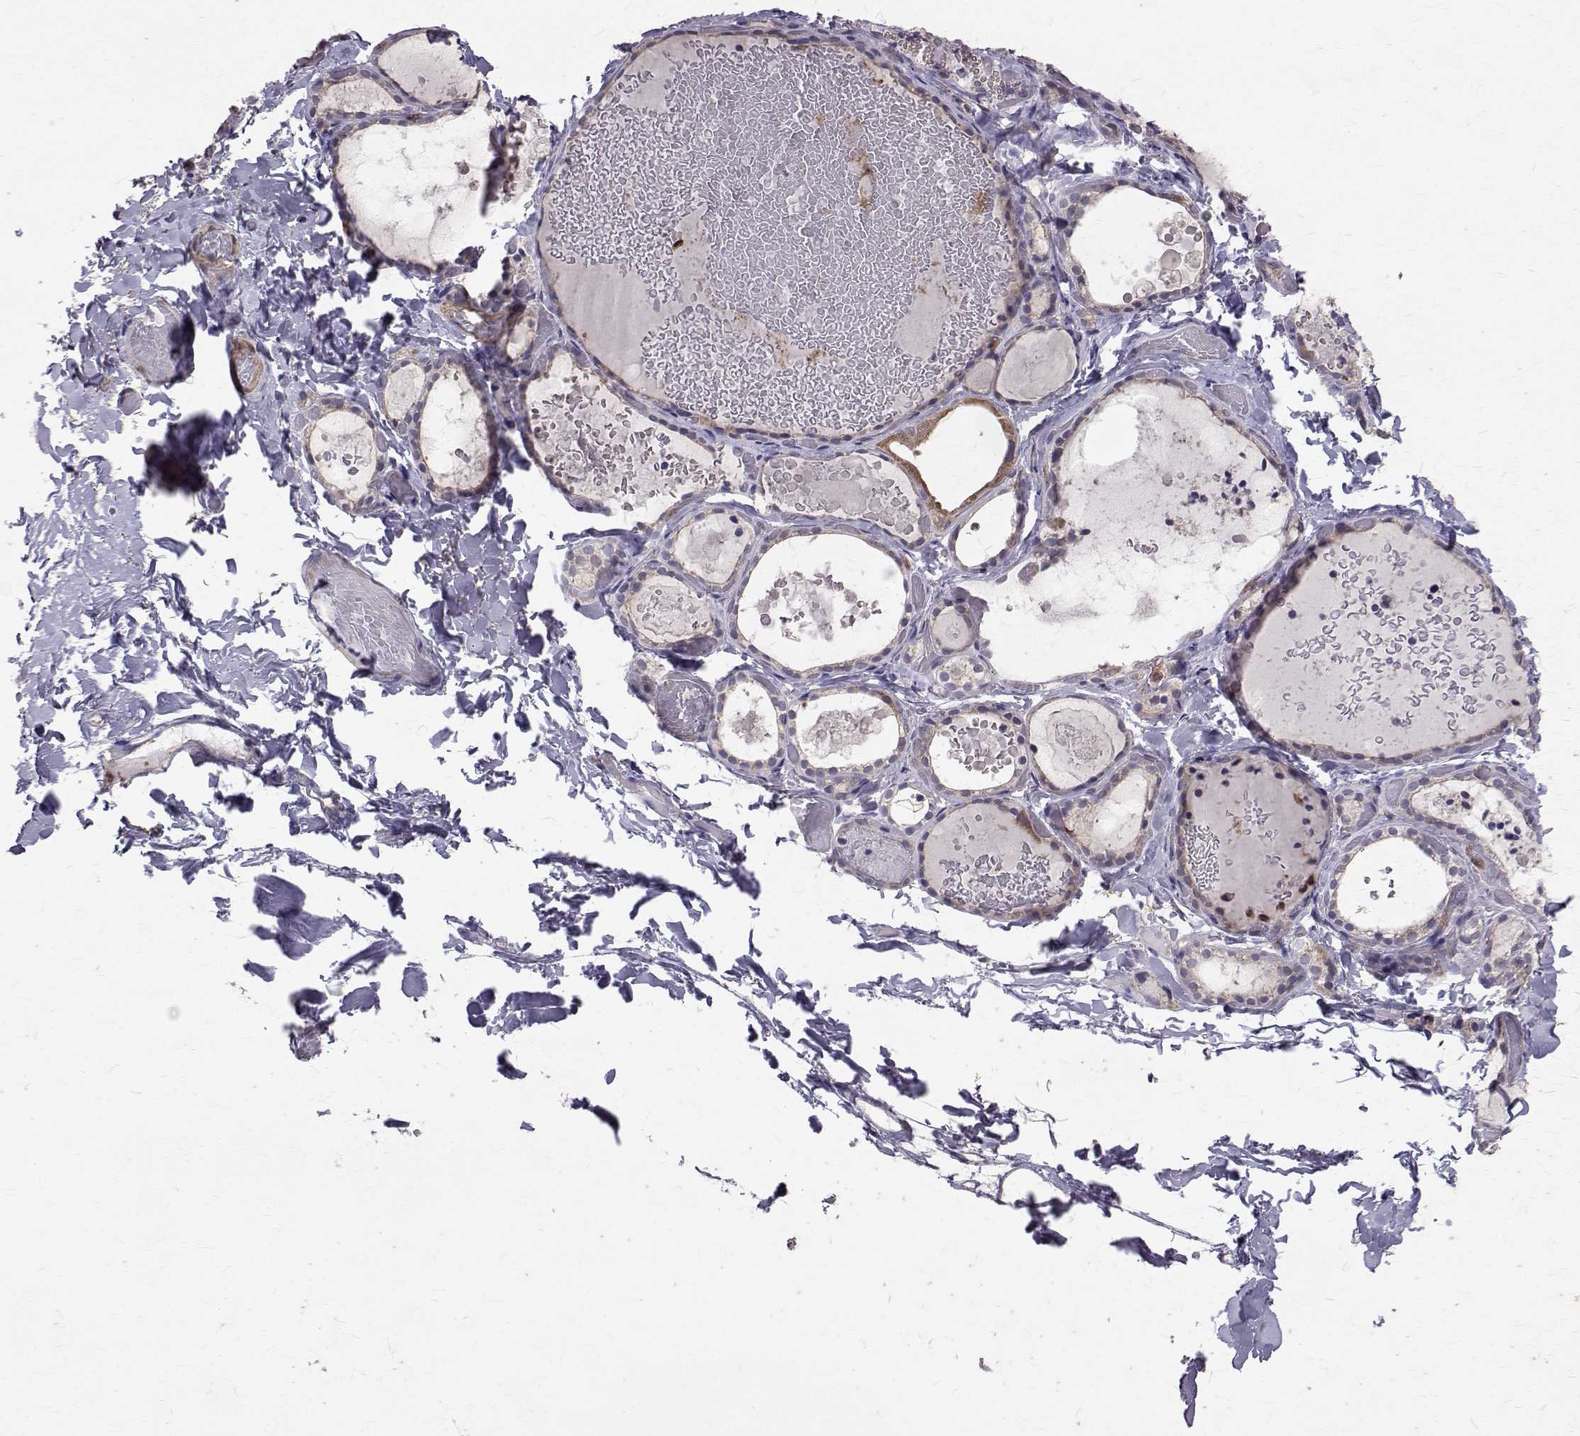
{"staining": {"intensity": "negative", "quantity": "none", "location": "none"}, "tissue": "thyroid gland", "cell_type": "Glandular cells", "image_type": "normal", "snomed": [{"axis": "morphology", "description": "Normal tissue, NOS"}, {"axis": "topography", "description": "Thyroid gland"}], "caption": "Micrograph shows no significant protein expression in glandular cells of unremarkable thyroid gland.", "gene": "CCDC89", "patient": {"sex": "female", "age": 56}}